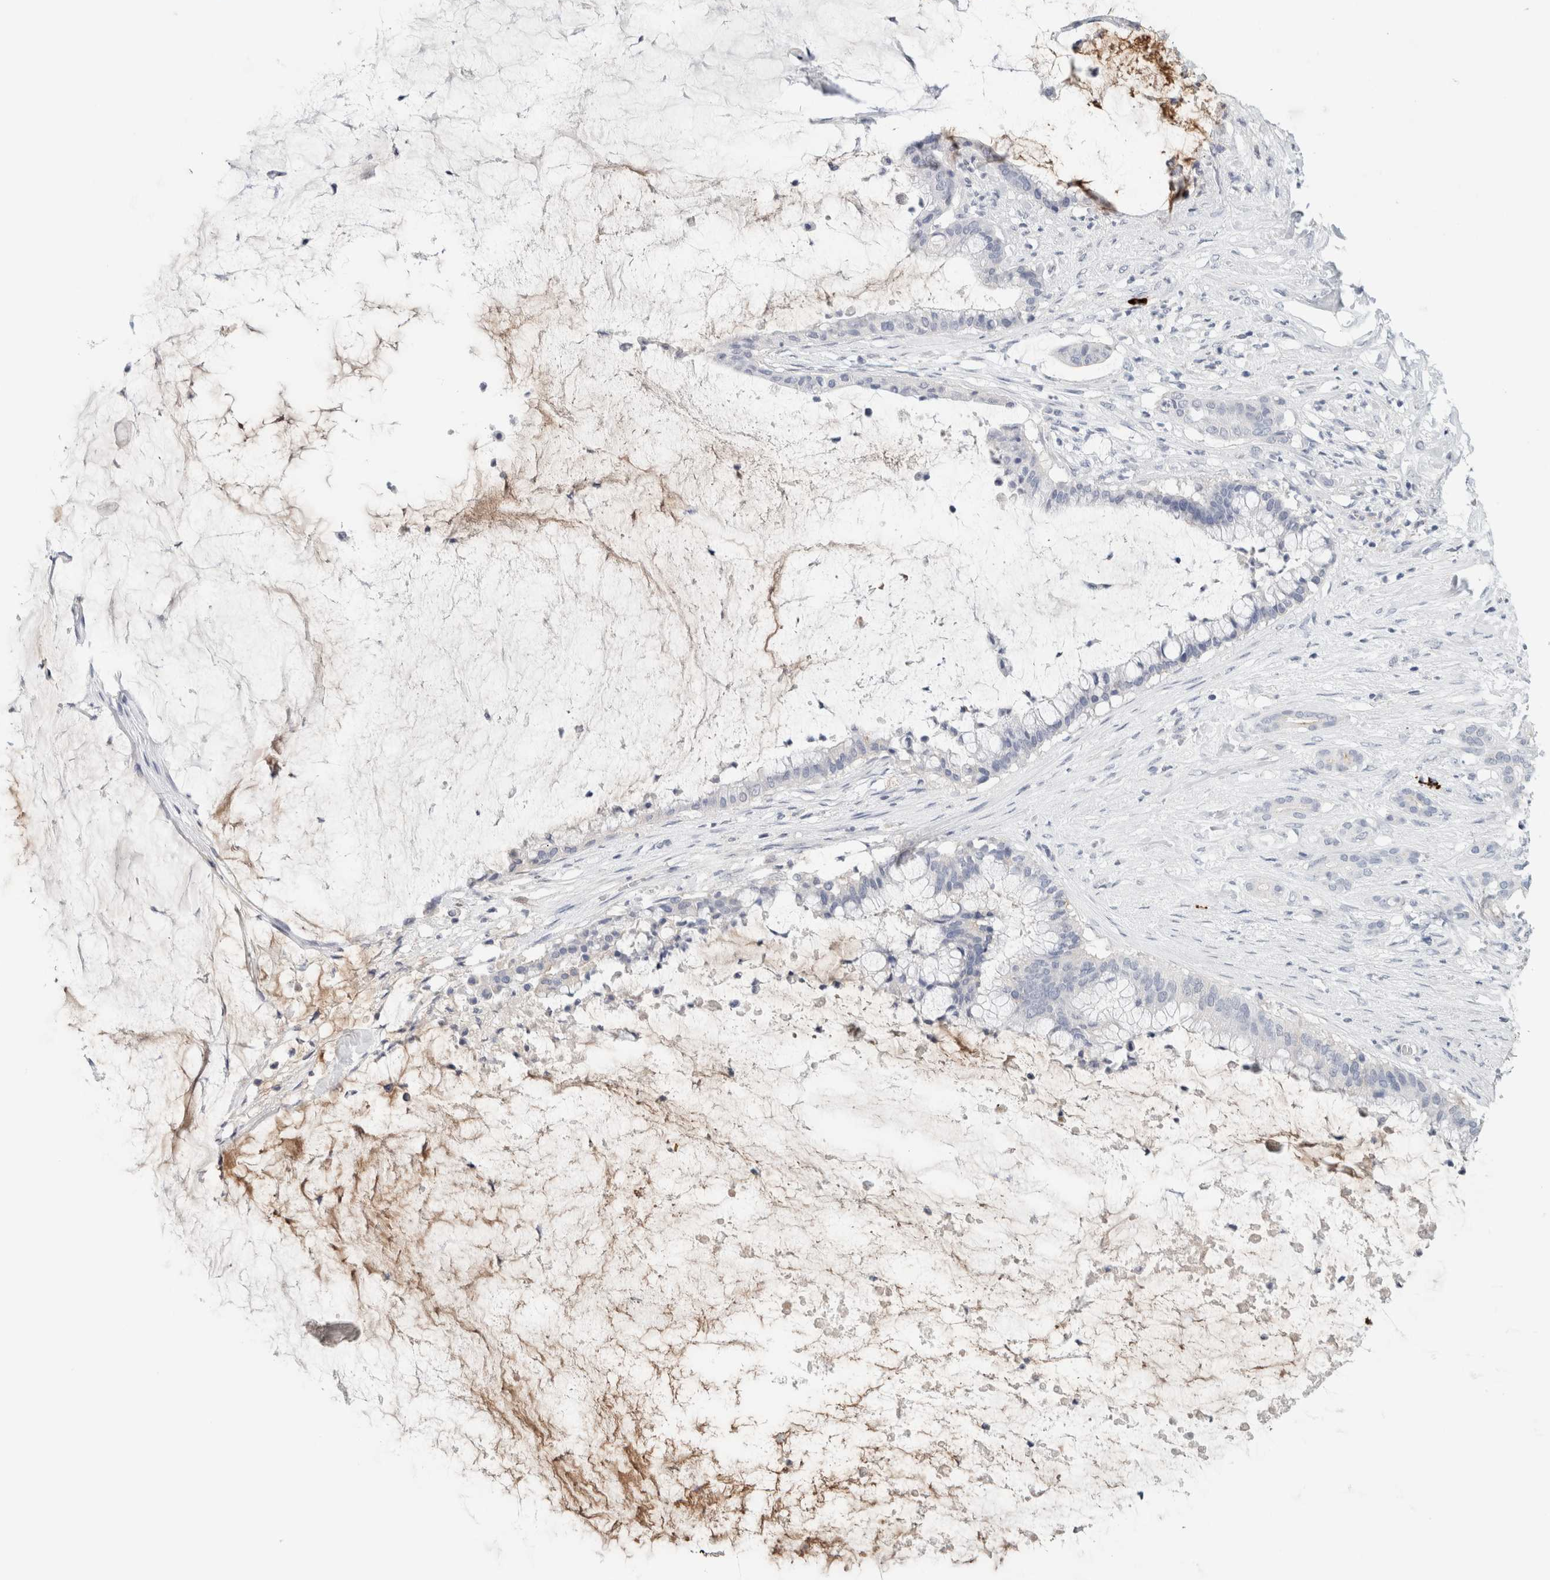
{"staining": {"intensity": "negative", "quantity": "none", "location": "none"}, "tissue": "pancreatic cancer", "cell_type": "Tumor cells", "image_type": "cancer", "snomed": [{"axis": "morphology", "description": "Adenocarcinoma, NOS"}, {"axis": "topography", "description": "Pancreas"}], "caption": "IHC of adenocarcinoma (pancreatic) exhibits no staining in tumor cells.", "gene": "IL6", "patient": {"sex": "male", "age": 41}}